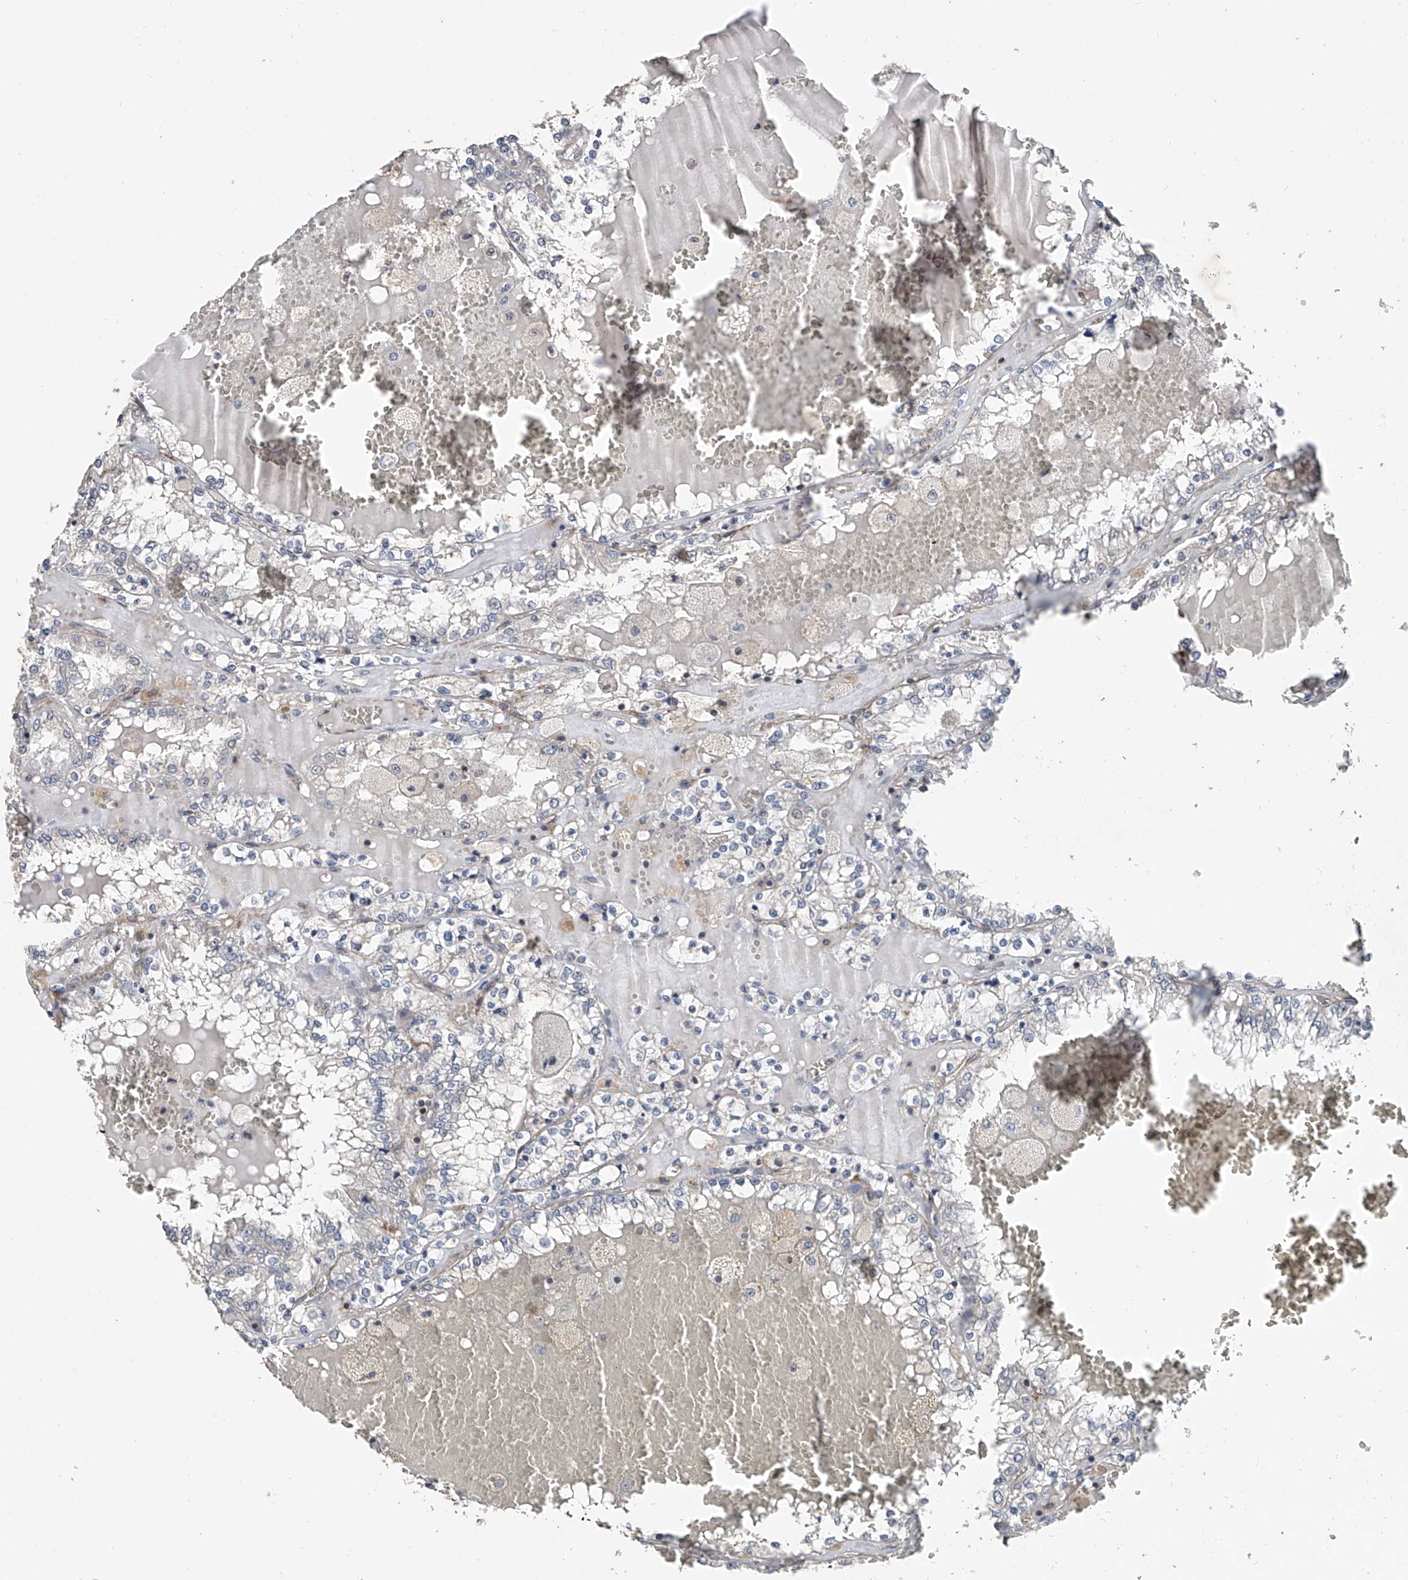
{"staining": {"intensity": "negative", "quantity": "none", "location": "none"}, "tissue": "renal cancer", "cell_type": "Tumor cells", "image_type": "cancer", "snomed": [{"axis": "morphology", "description": "Adenocarcinoma, NOS"}, {"axis": "topography", "description": "Kidney"}], "caption": "A micrograph of renal cancer stained for a protein demonstrates no brown staining in tumor cells.", "gene": "BCKDHB", "patient": {"sex": "female", "age": 56}}